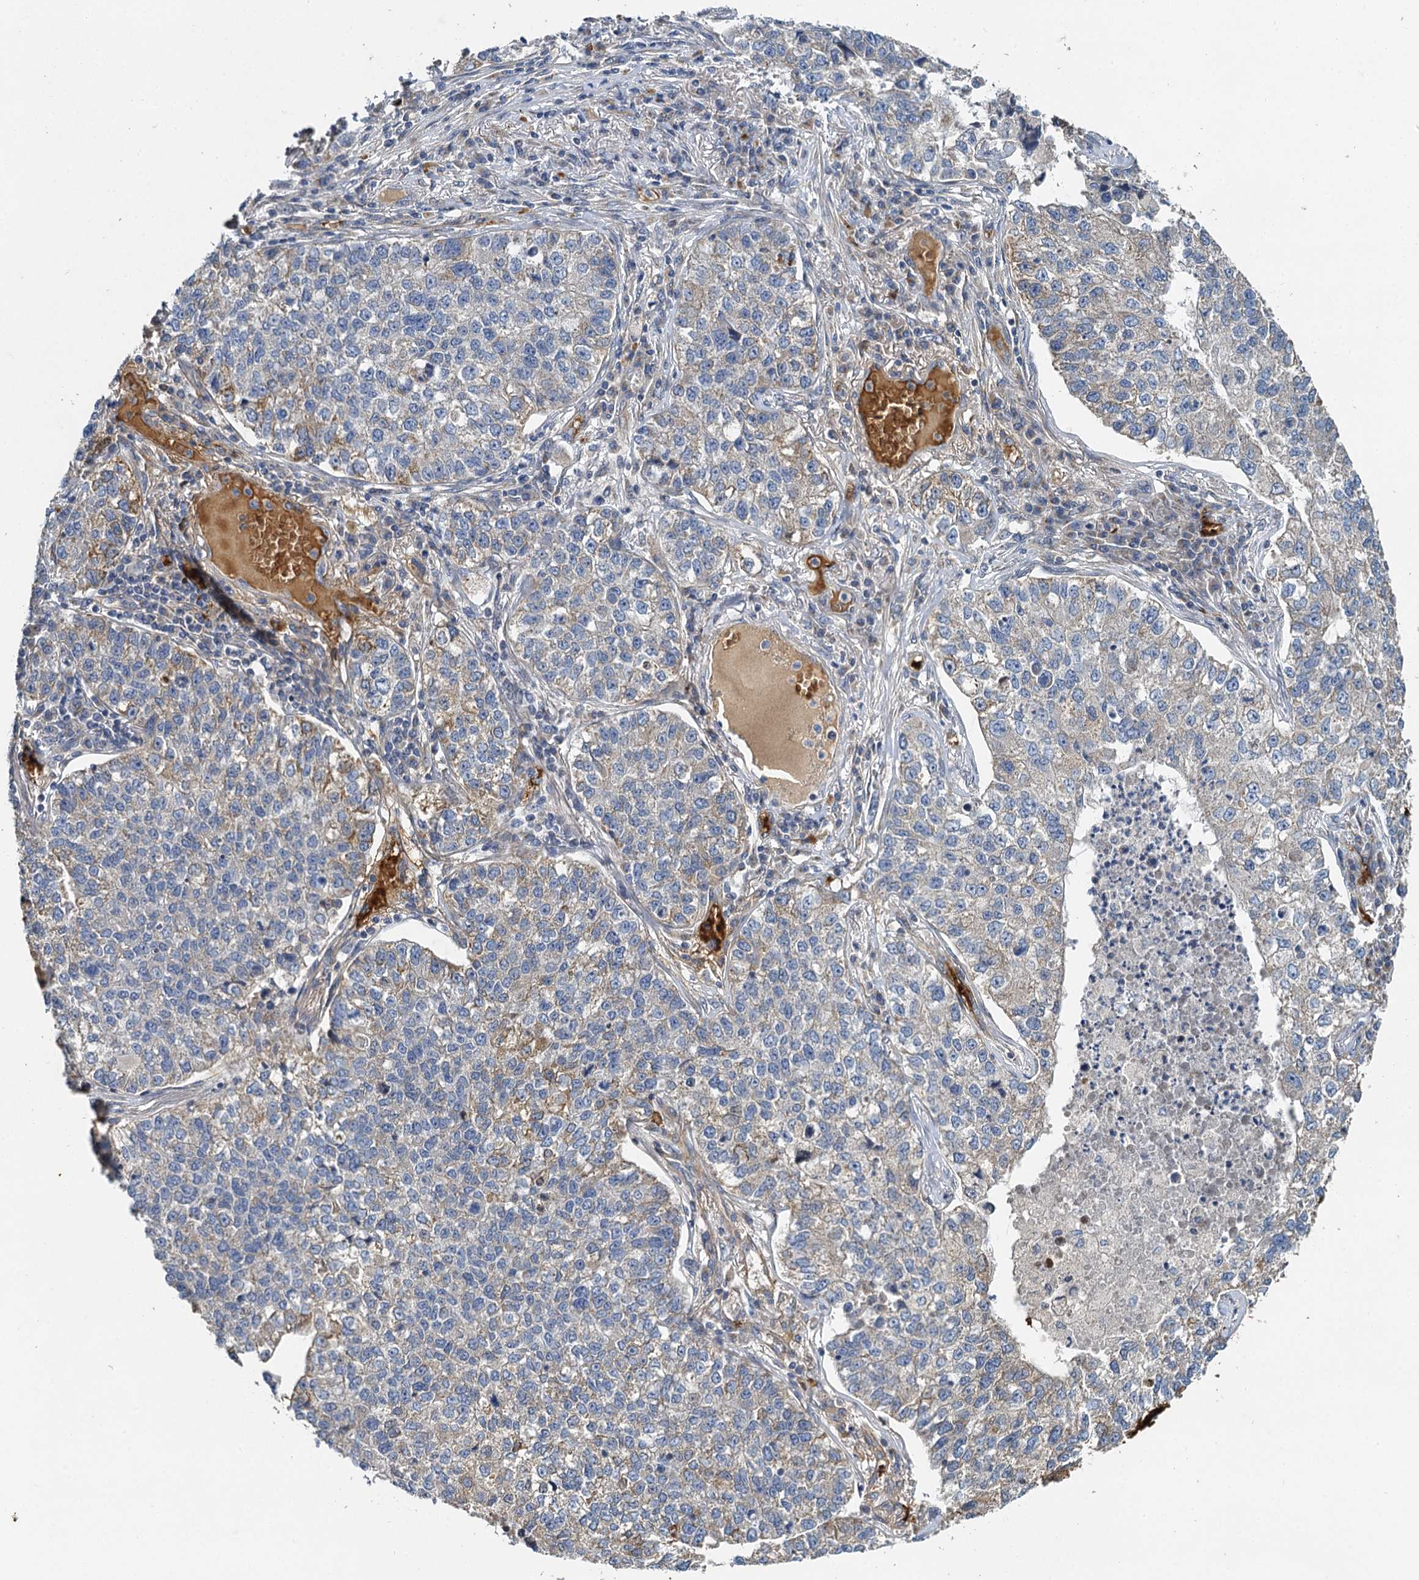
{"staining": {"intensity": "moderate", "quantity": "<25%", "location": "cytoplasmic/membranous"}, "tissue": "lung cancer", "cell_type": "Tumor cells", "image_type": "cancer", "snomed": [{"axis": "morphology", "description": "Adenocarcinoma, NOS"}, {"axis": "topography", "description": "Lung"}], "caption": "This photomicrograph exhibits immunohistochemistry staining of adenocarcinoma (lung), with low moderate cytoplasmic/membranous positivity in about <25% of tumor cells.", "gene": "BCS1L", "patient": {"sex": "male", "age": 49}}